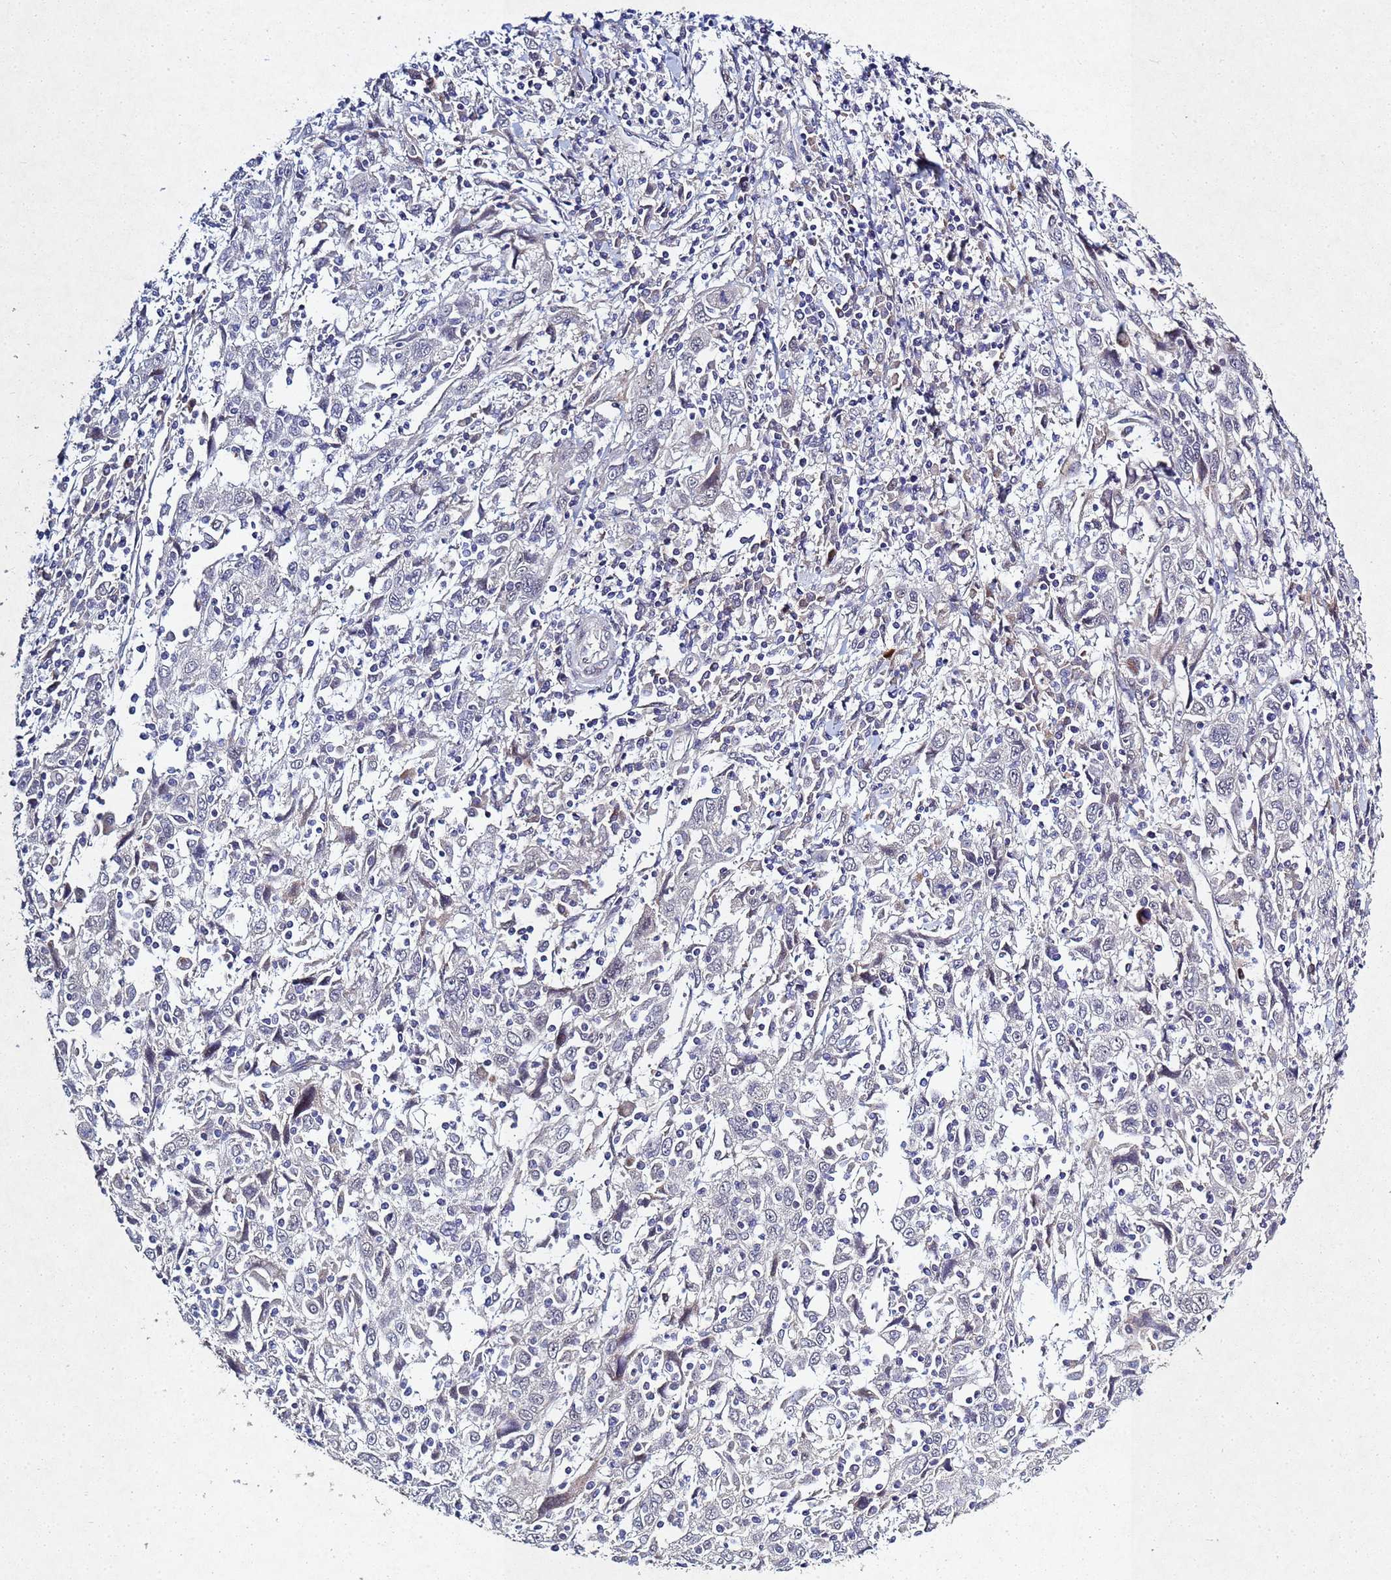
{"staining": {"intensity": "negative", "quantity": "none", "location": "none"}, "tissue": "cervical cancer", "cell_type": "Tumor cells", "image_type": "cancer", "snomed": [{"axis": "morphology", "description": "Squamous cell carcinoma, NOS"}, {"axis": "topography", "description": "Cervix"}], "caption": "Immunohistochemical staining of human squamous cell carcinoma (cervical) displays no significant expression in tumor cells.", "gene": "TNPO2", "patient": {"sex": "female", "age": 46}}